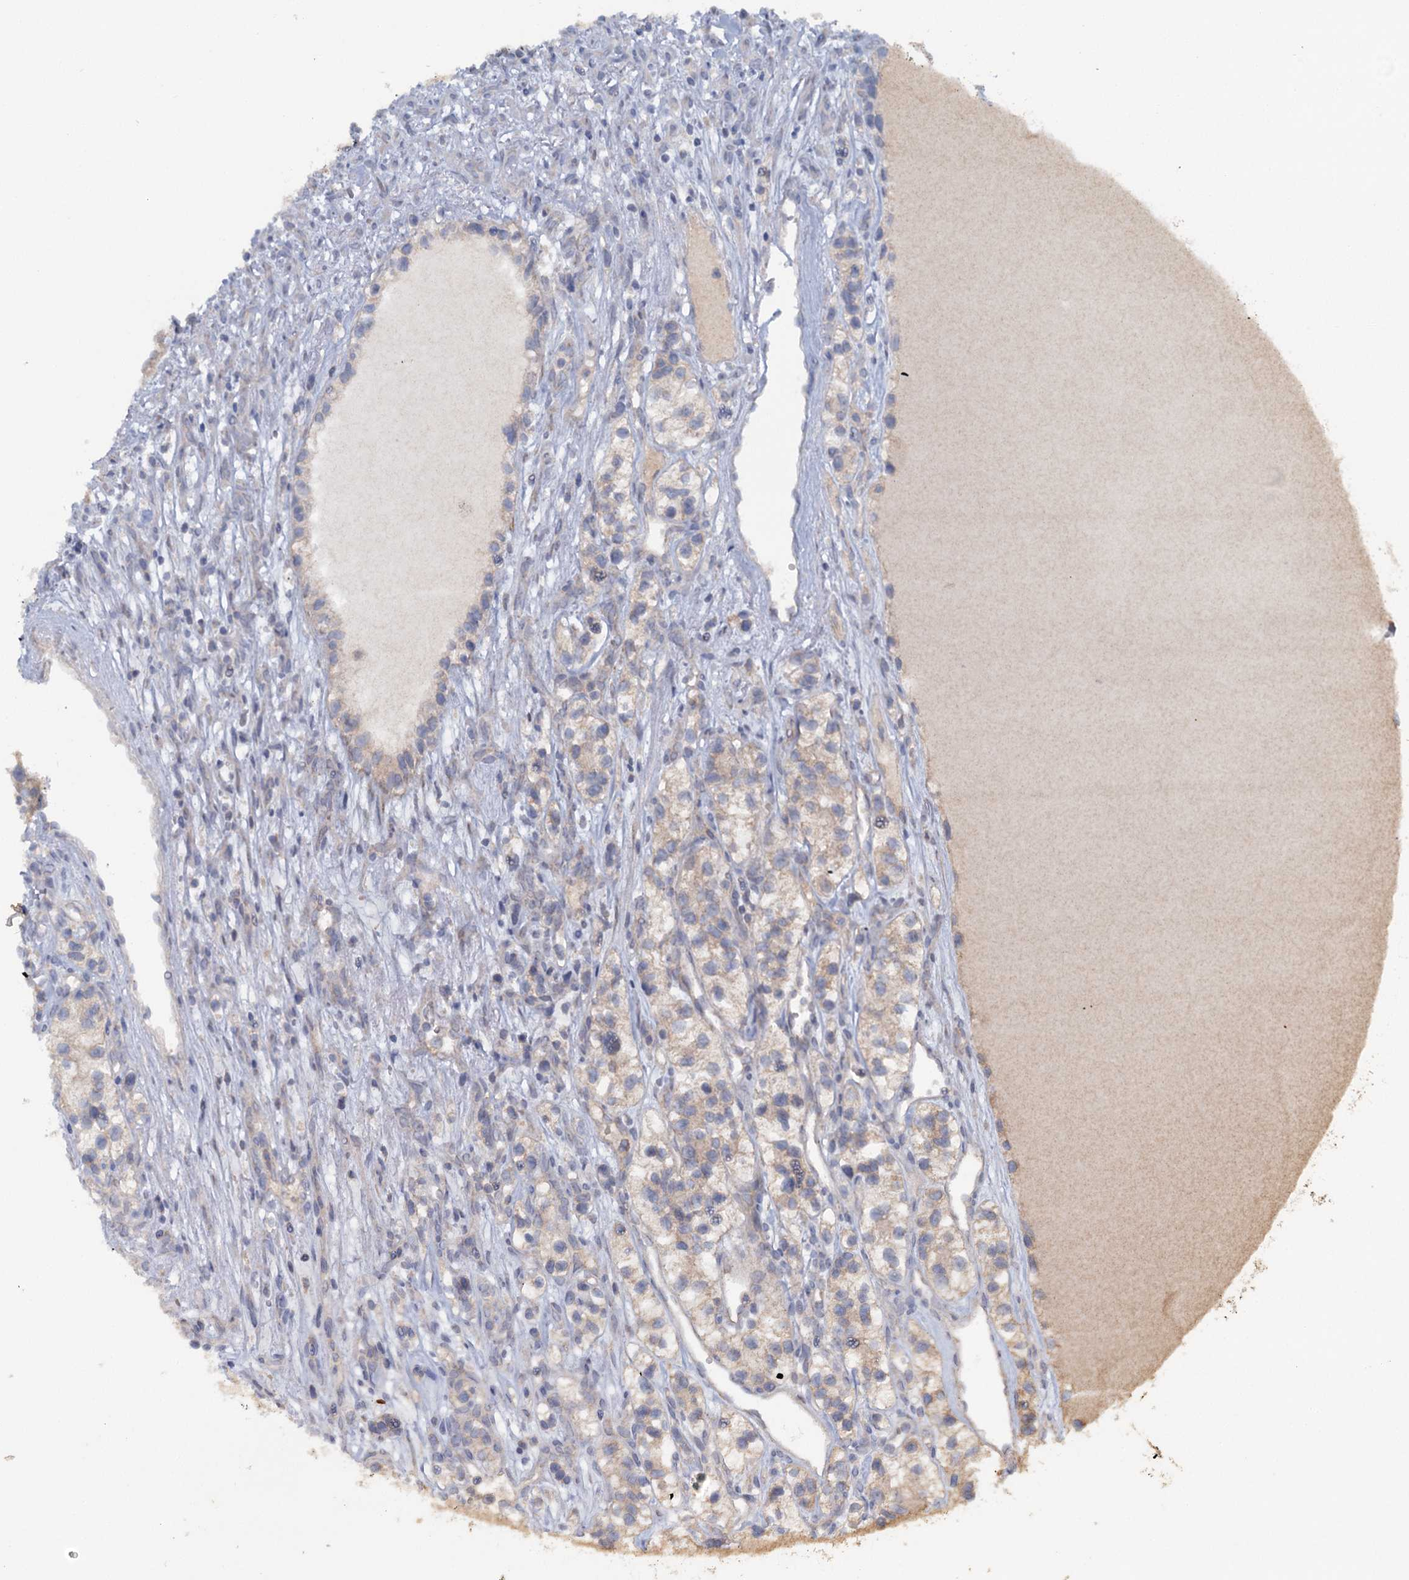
{"staining": {"intensity": "weak", "quantity": "<25%", "location": "cytoplasmic/membranous"}, "tissue": "renal cancer", "cell_type": "Tumor cells", "image_type": "cancer", "snomed": [{"axis": "morphology", "description": "Adenocarcinoma, NOS"}, {"axis": "topography", "description": "Kidney"}], "caption": "Image shows no significant protein positivity in tumor cells of renal cancer (adenocarcinoma). Nuclei are stained in blue.", "gene": "FUNDC1", "patient": {"sex": "female", "age": 57}}